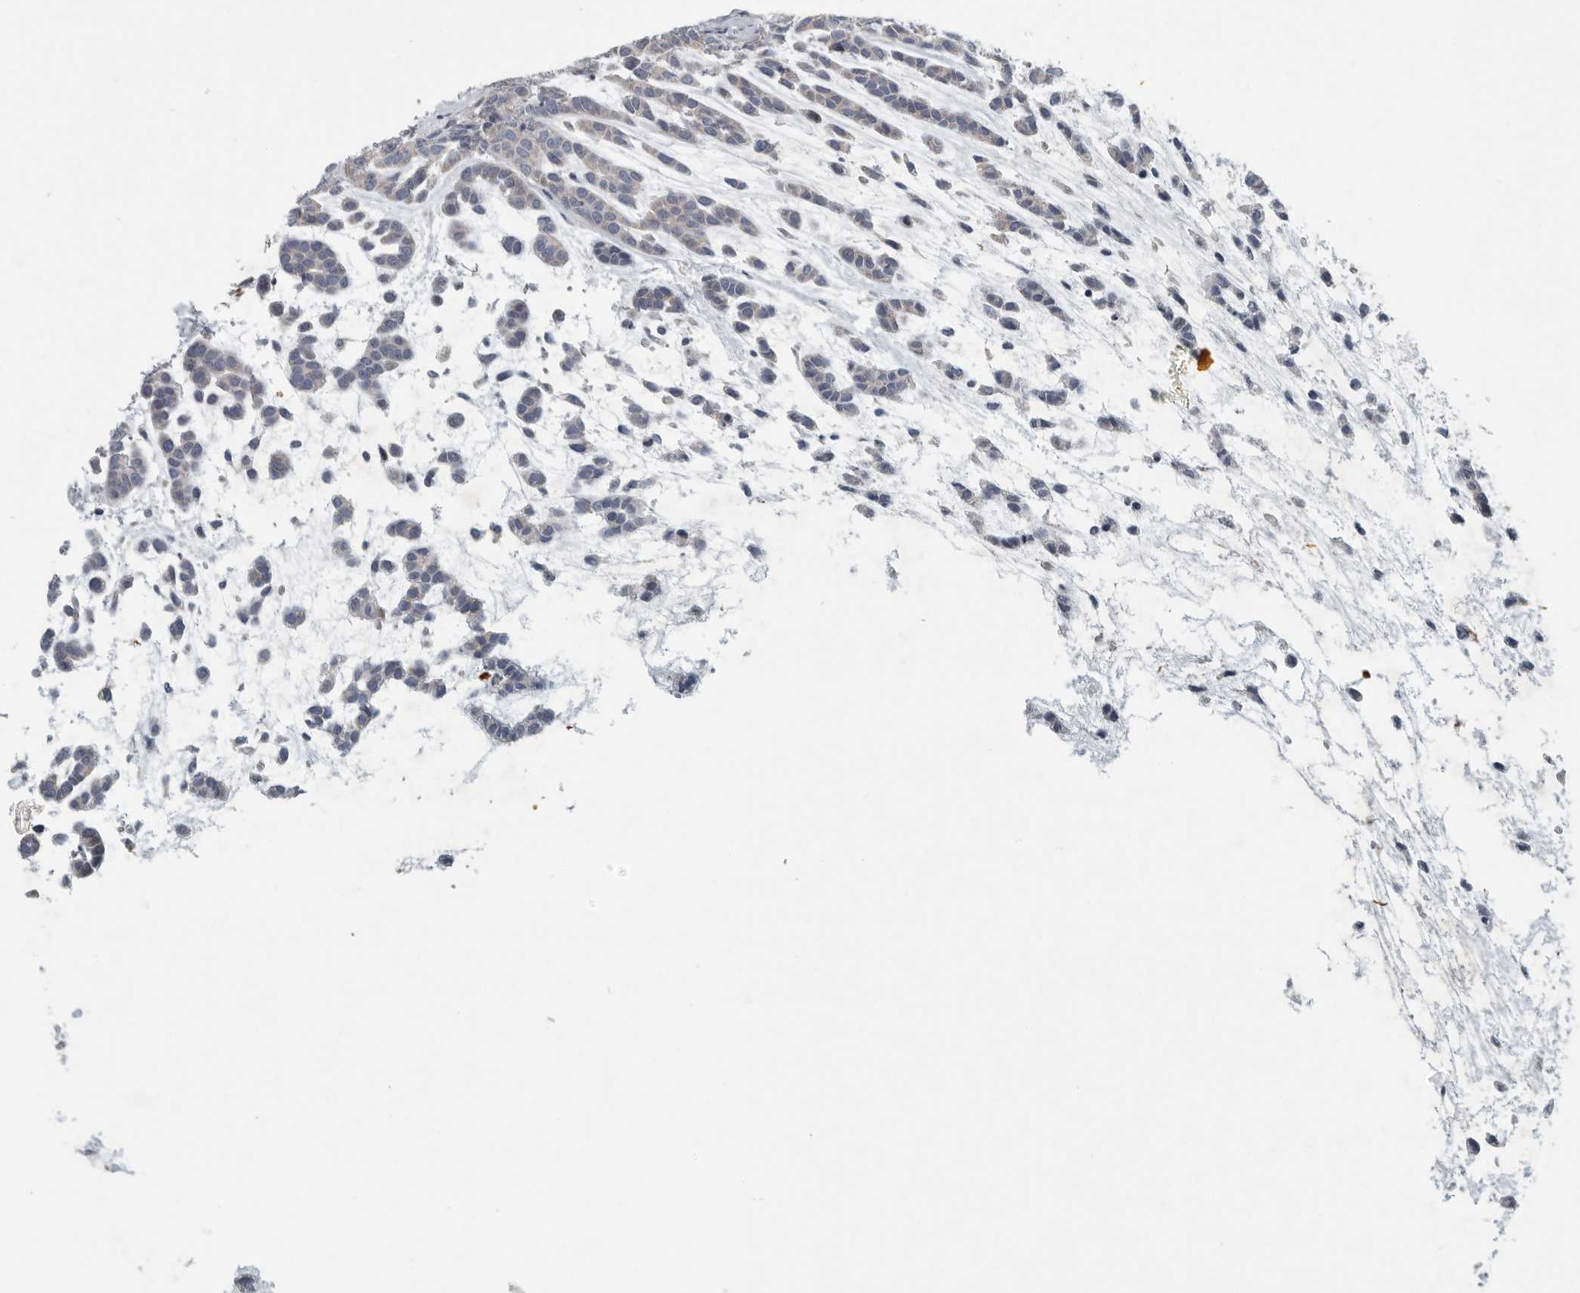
{"staining": {"intensity": "weak", "quantity": "<25%", "location": "cytoplasmic/membranous"}, "tissue": "head and neck cancer", "cell_type": "Tumor cells", "image_type": "cancer", "snomed": [{"axis": "morphology", "description": "Adenocarcinoma, NOS"}, {"axis": "morphology", "description": "Adenoma, NOS"}, {"axis": "topography", "description": "Head-Neck"}], "caption": "DAB immunohistochemical staining of adenoma (head and neck) reveals no significant positivity in tumor cells. (Stains: DAB (3,3'-diaminobenzidine) immunohistochemistry (IHC) with hematoxylin counter stain, Microscopy: brightfield microscopy at high magnification).", "gene": "MPP3", "patient": {"sex": "female", "age": 55}}